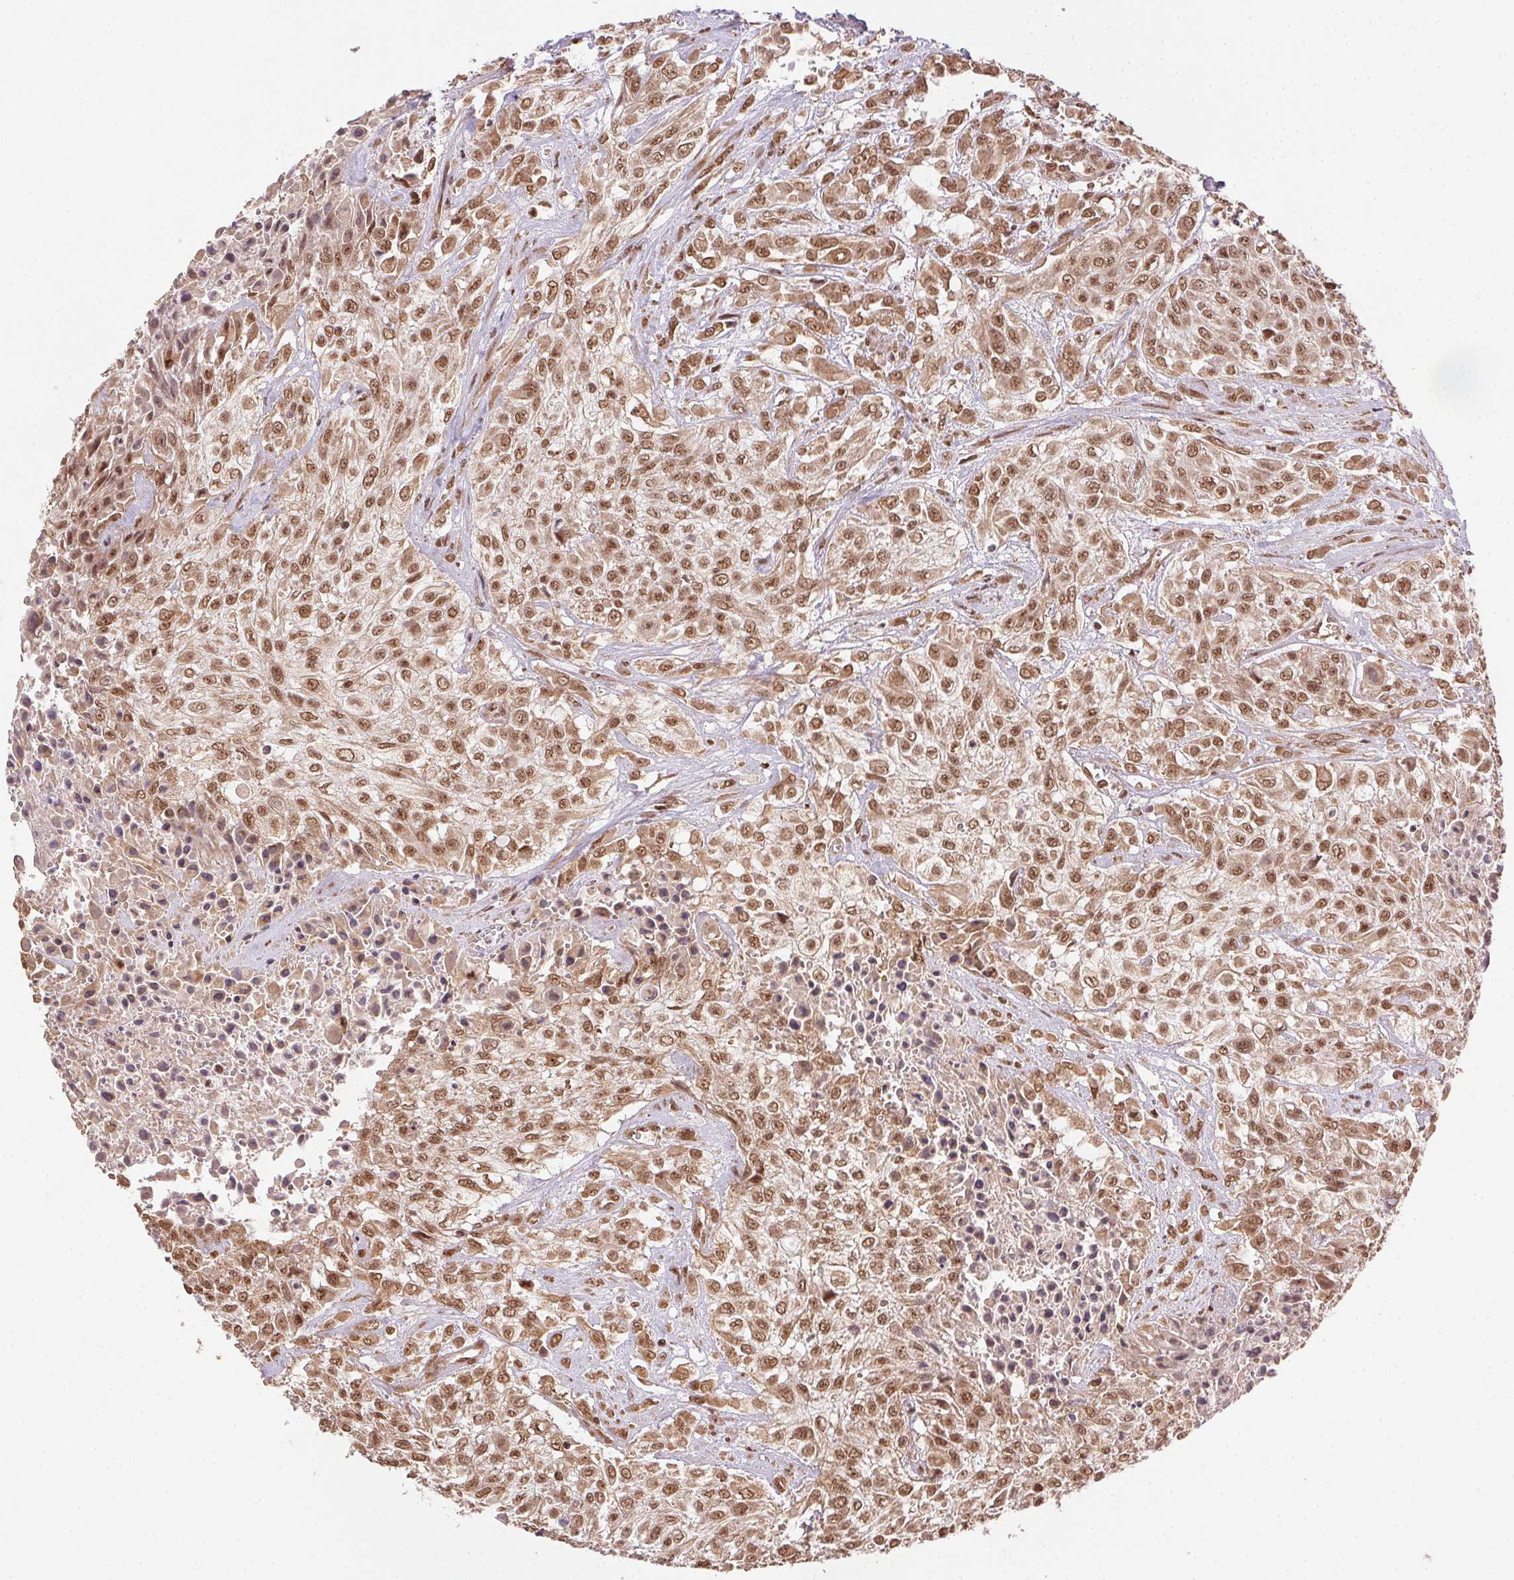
{"staining": {"intensity": "moderate", "quantity": ">75%", "location": "nuclear"}, "tissue": "urothelial cancer", "cell_type": "Tumor cells", "image_type": "cancer", "snomed": [{"axis": "morphology", "description": "Urothelial carcinoma, High grade"}, {"axis": "topography", "description": "Urinary bladder"}], "caption": "This image exhibits immunohistochemistry staining of human high-grade urothelial carcinoma, with medium moderate nuclear positivity in about >75% of tumor cells.", "gene": "TREML4", "patient": {"sex": "male", "age": 57}}